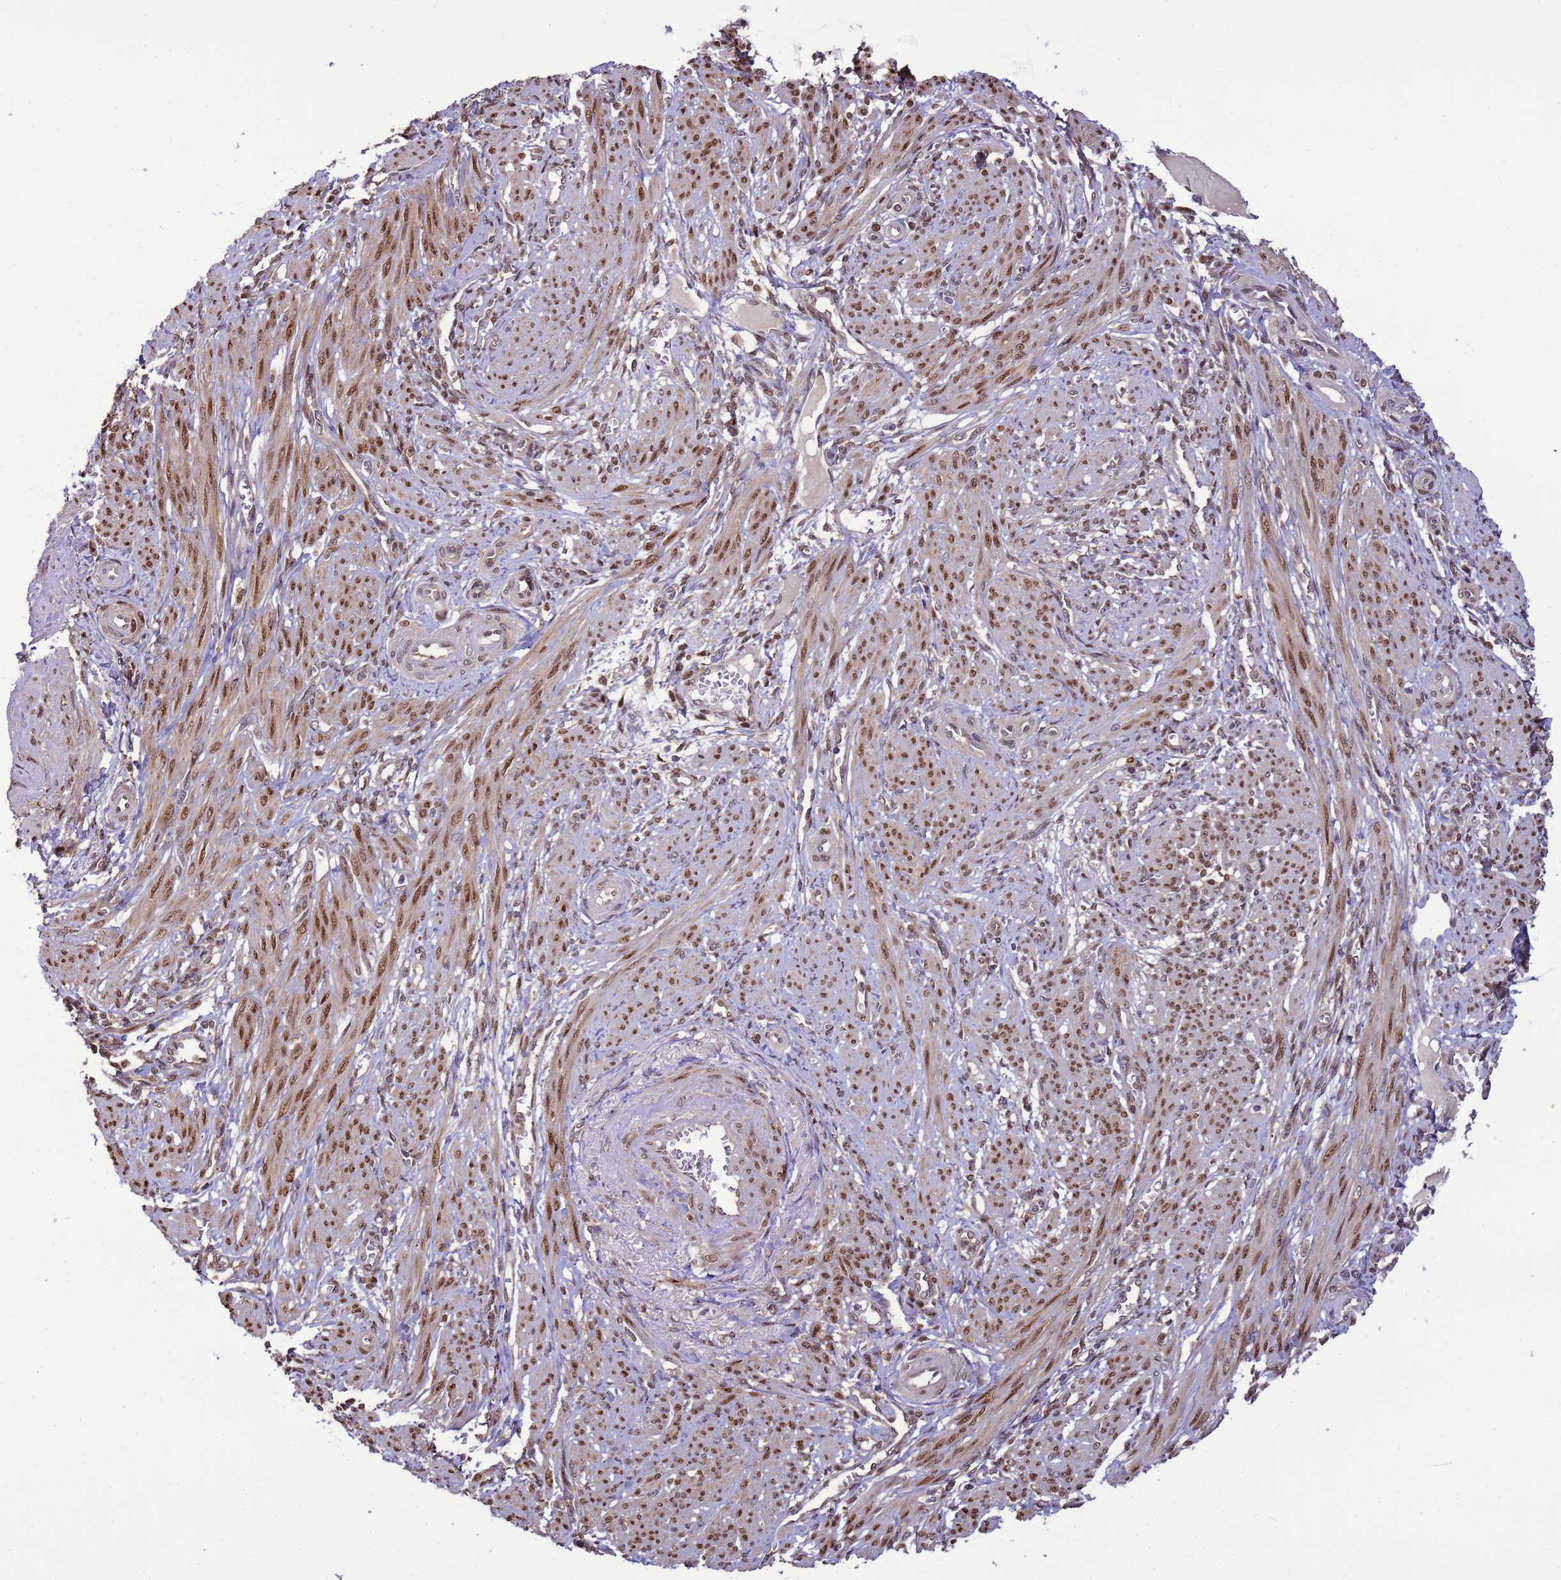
{"staining": {"intensity": "moderate", "quantity": ">75%", "location": "cytoplasmic/membranous,nuclear"}, "tissue": "smooth muscle", "cell_type": "Smooth muscle cells", "image_type": "normal", "snomed": [{"axis": "morphology", "description": "Normal tissue, NOS"}, {"axis": "topography", "description": "Smooth muscle"}], "caption": "Immunohistochemistry of normal smooth muscle shows medium levels of moderate cytoplasmic/membranous,nuclear positivity in about >75% of smooth muscle cells.", "gene": "ZBTB5", "patient": {"sex": "female", "age": 39}}